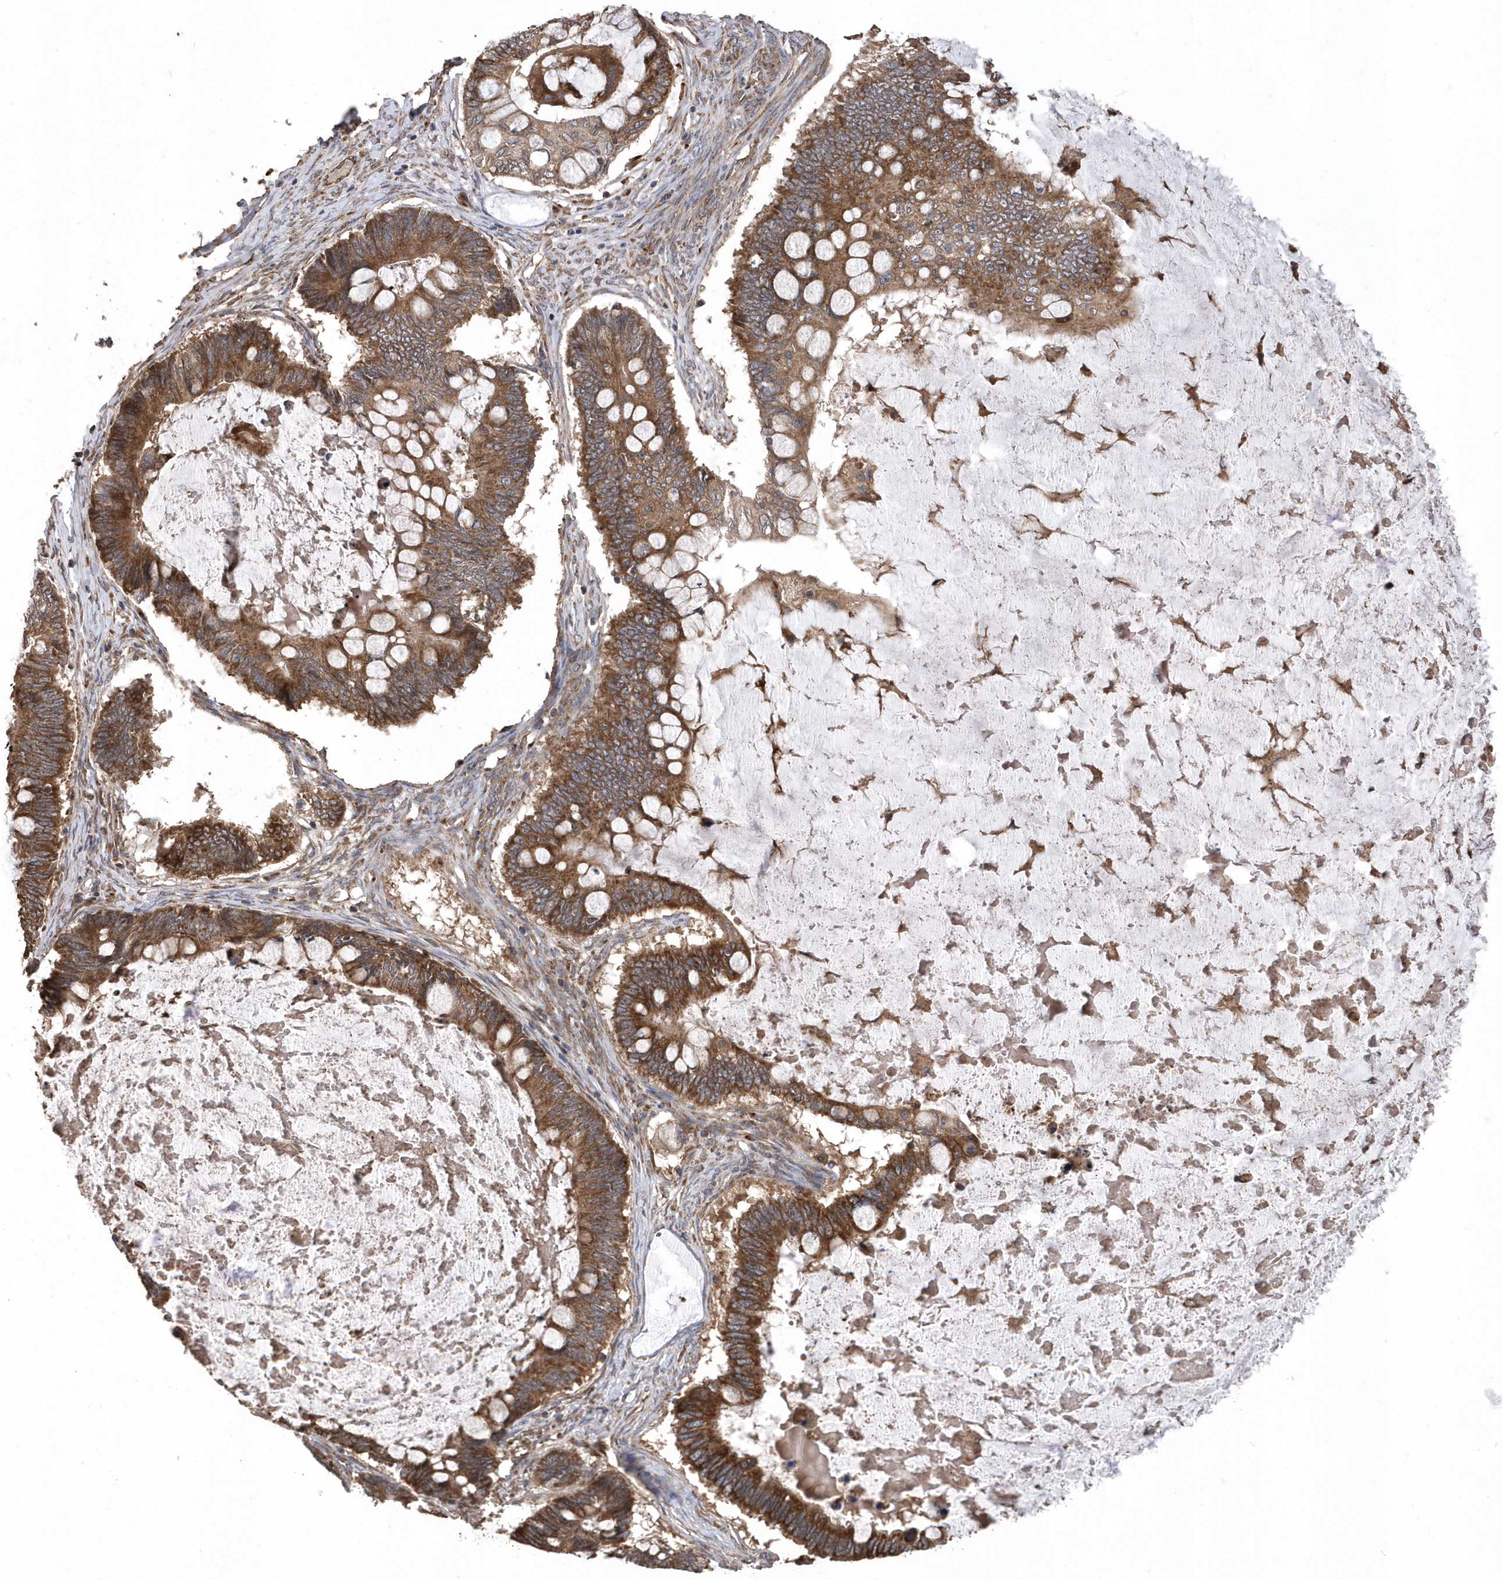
{"staining": {"intensity": "moderate", "quantity": ">75%", "location": "cytoplasmic/membranous"}, "tissue": "ovarian cancer", "cell_type": "Tumor cells", "image_type": "cancer", "snomed": [{"axis": "morphology", "description": "Cystadenocarcinoma, mucinous, NOS"}, {"axis": "topography", "description": "Ovary"}], "caption": "A photomicrograph of ovarian cancer (mucinous cystadenocarcinoma) stained for a protein displays moderate cytoplasmic/membranous brown staining in tumor cells.", "gene": "WASHC5", "patient": {"sex": "female", "age": 61}}